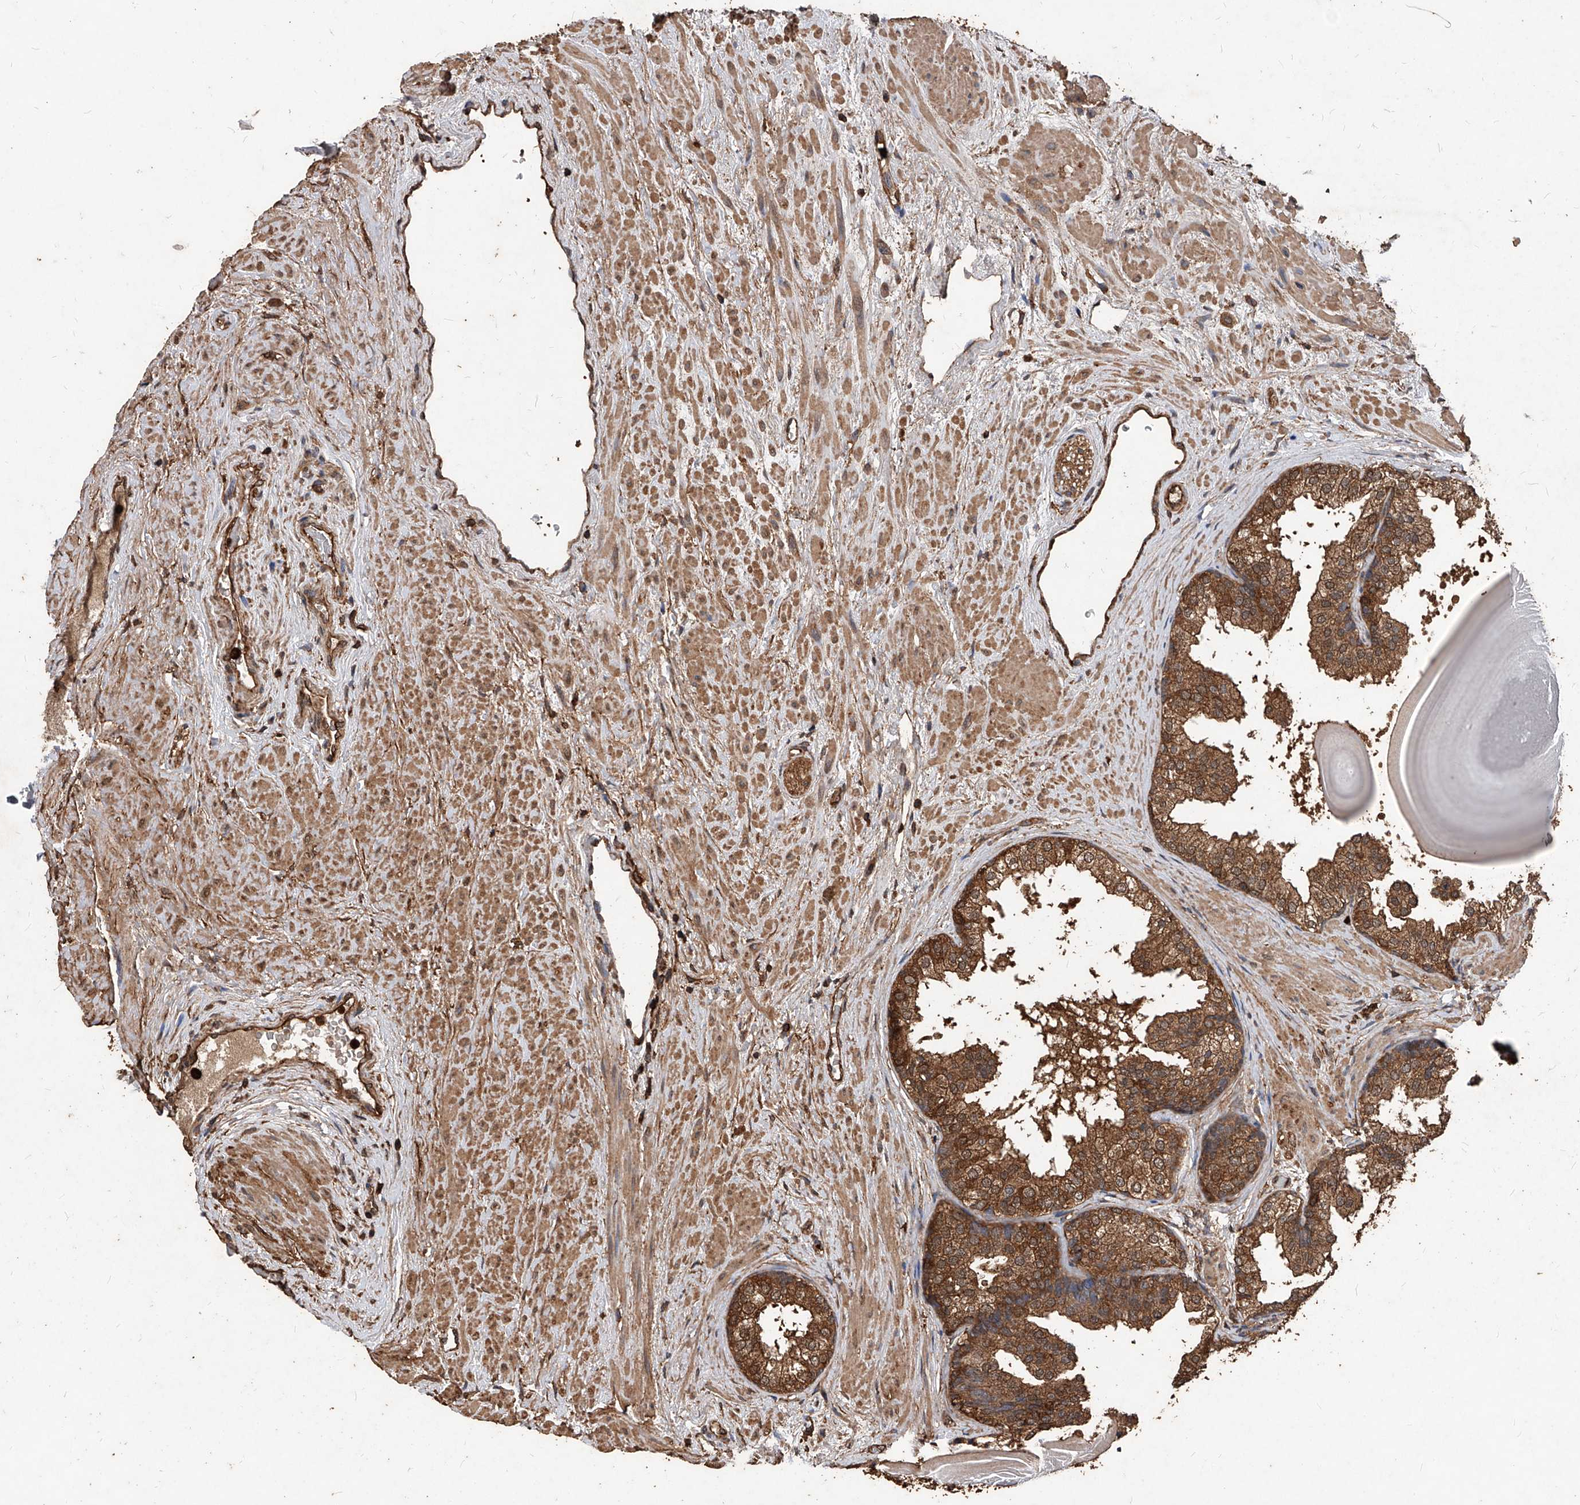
{"staining": {"intensity": "moderate", "quantity": ">75%", "location": "cytoplasmic/membranous"}, "tissue": "prostate", "cell_type": "Glandular cells", "image_type": "normal", "snomed": [{"axis": "morphology", "description": "Normal tissue, NOS"}, {"axis": "topography", "description": "Prostate"}], "caption": "Prostate stained with DAB immunohistochemistry exhibits medium levels of moderate cytoplasmic/membranous positivity in approximately >75% of glandular cells. Nuclei are stained in blue.", "gene": "UCP2", "patient": {"sex": "male", "age": 48}}